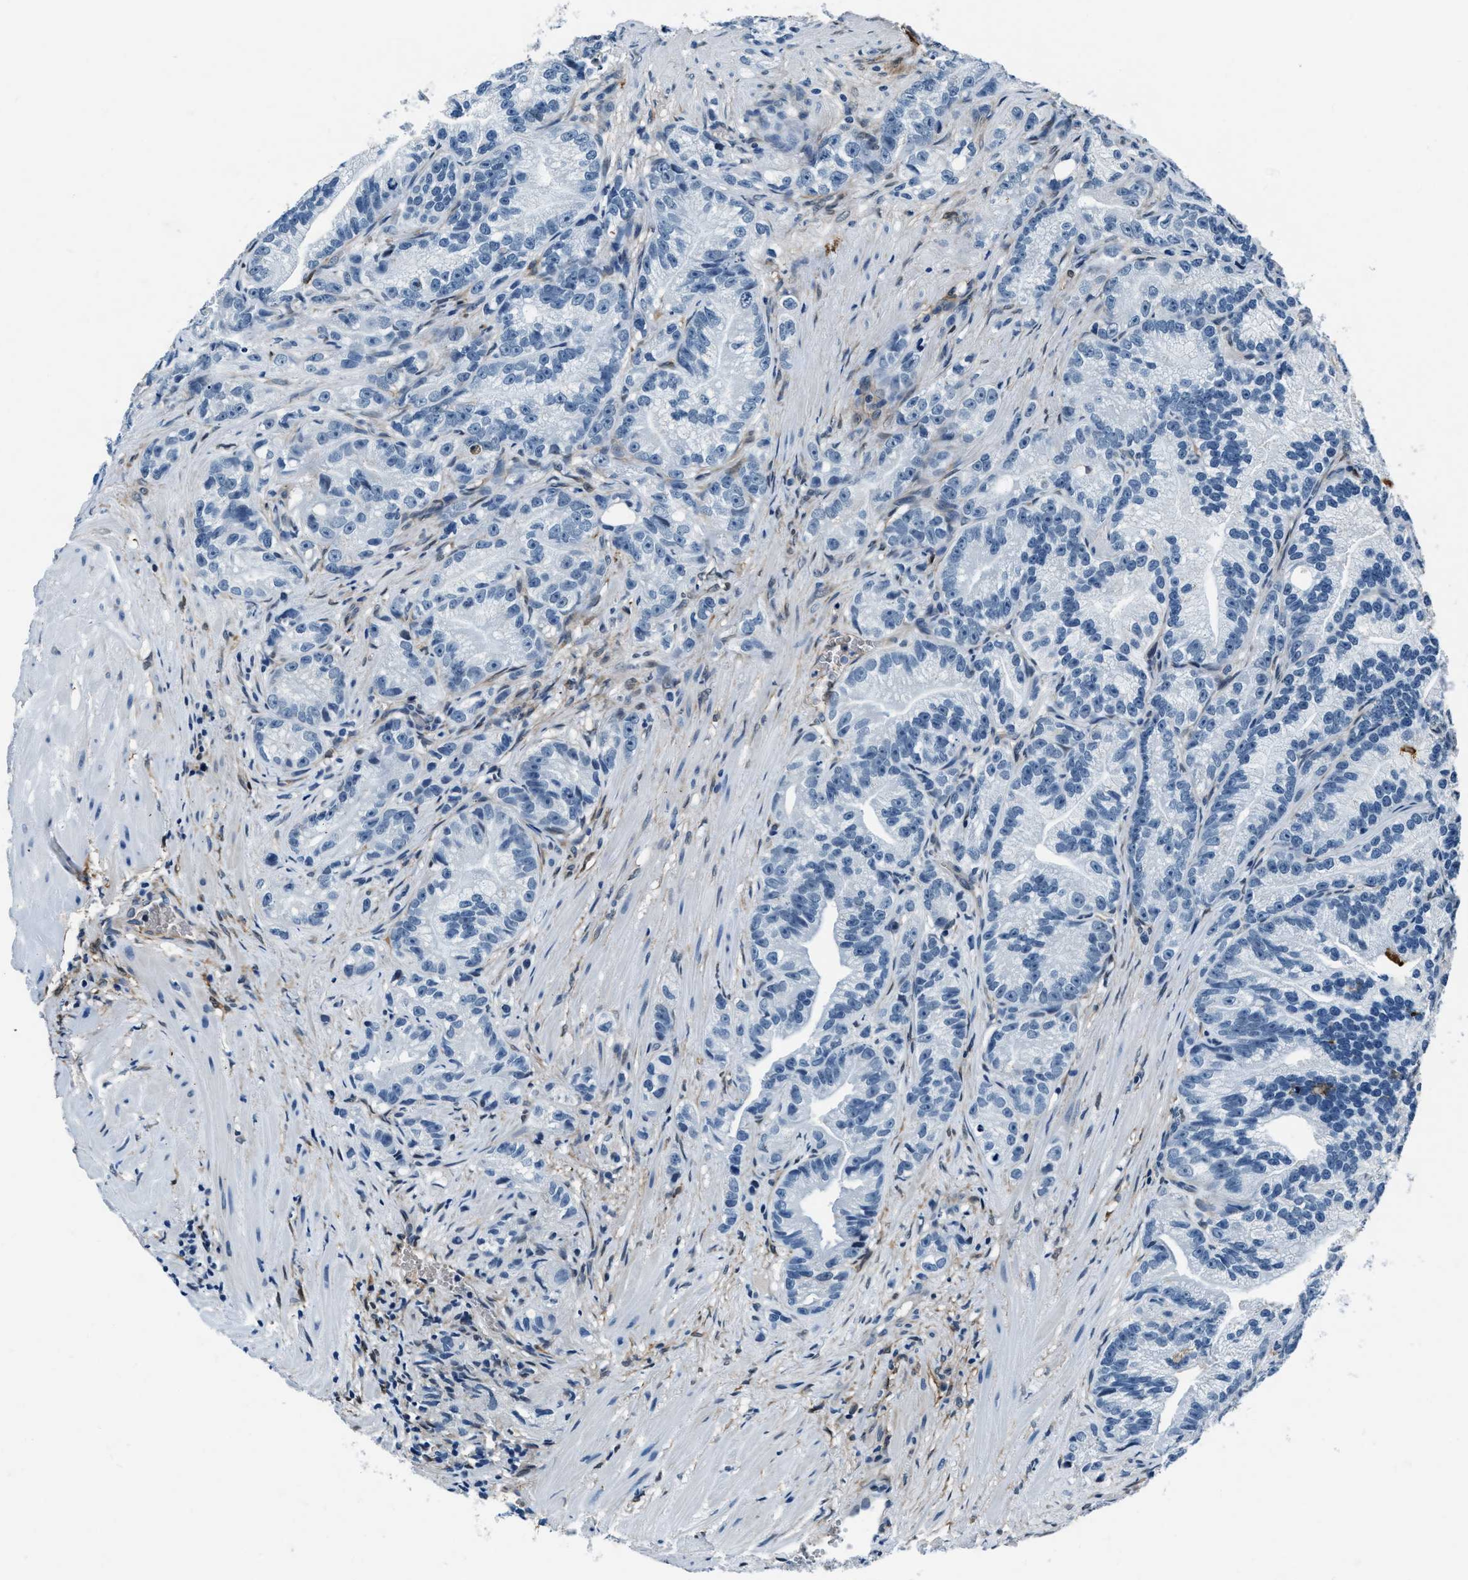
{"staining": {"intensity": "negative", "quantity": "none", "location": "none"}, "tissue": "prostate cancer", "cell_type": "Tumor cells", "image_type": "cancer", "snomed": [{"axis": "morphology", "description": "Adenocarcinoma, Low grade"}, {"axis": "topography", "description": "Prostate"}], "caption": "Histopathology image shows no significant protein staining in tumor cells of prostate cancer.", "gene": "PTPDC1", "patient": {"sex": "male", "age": 89}}